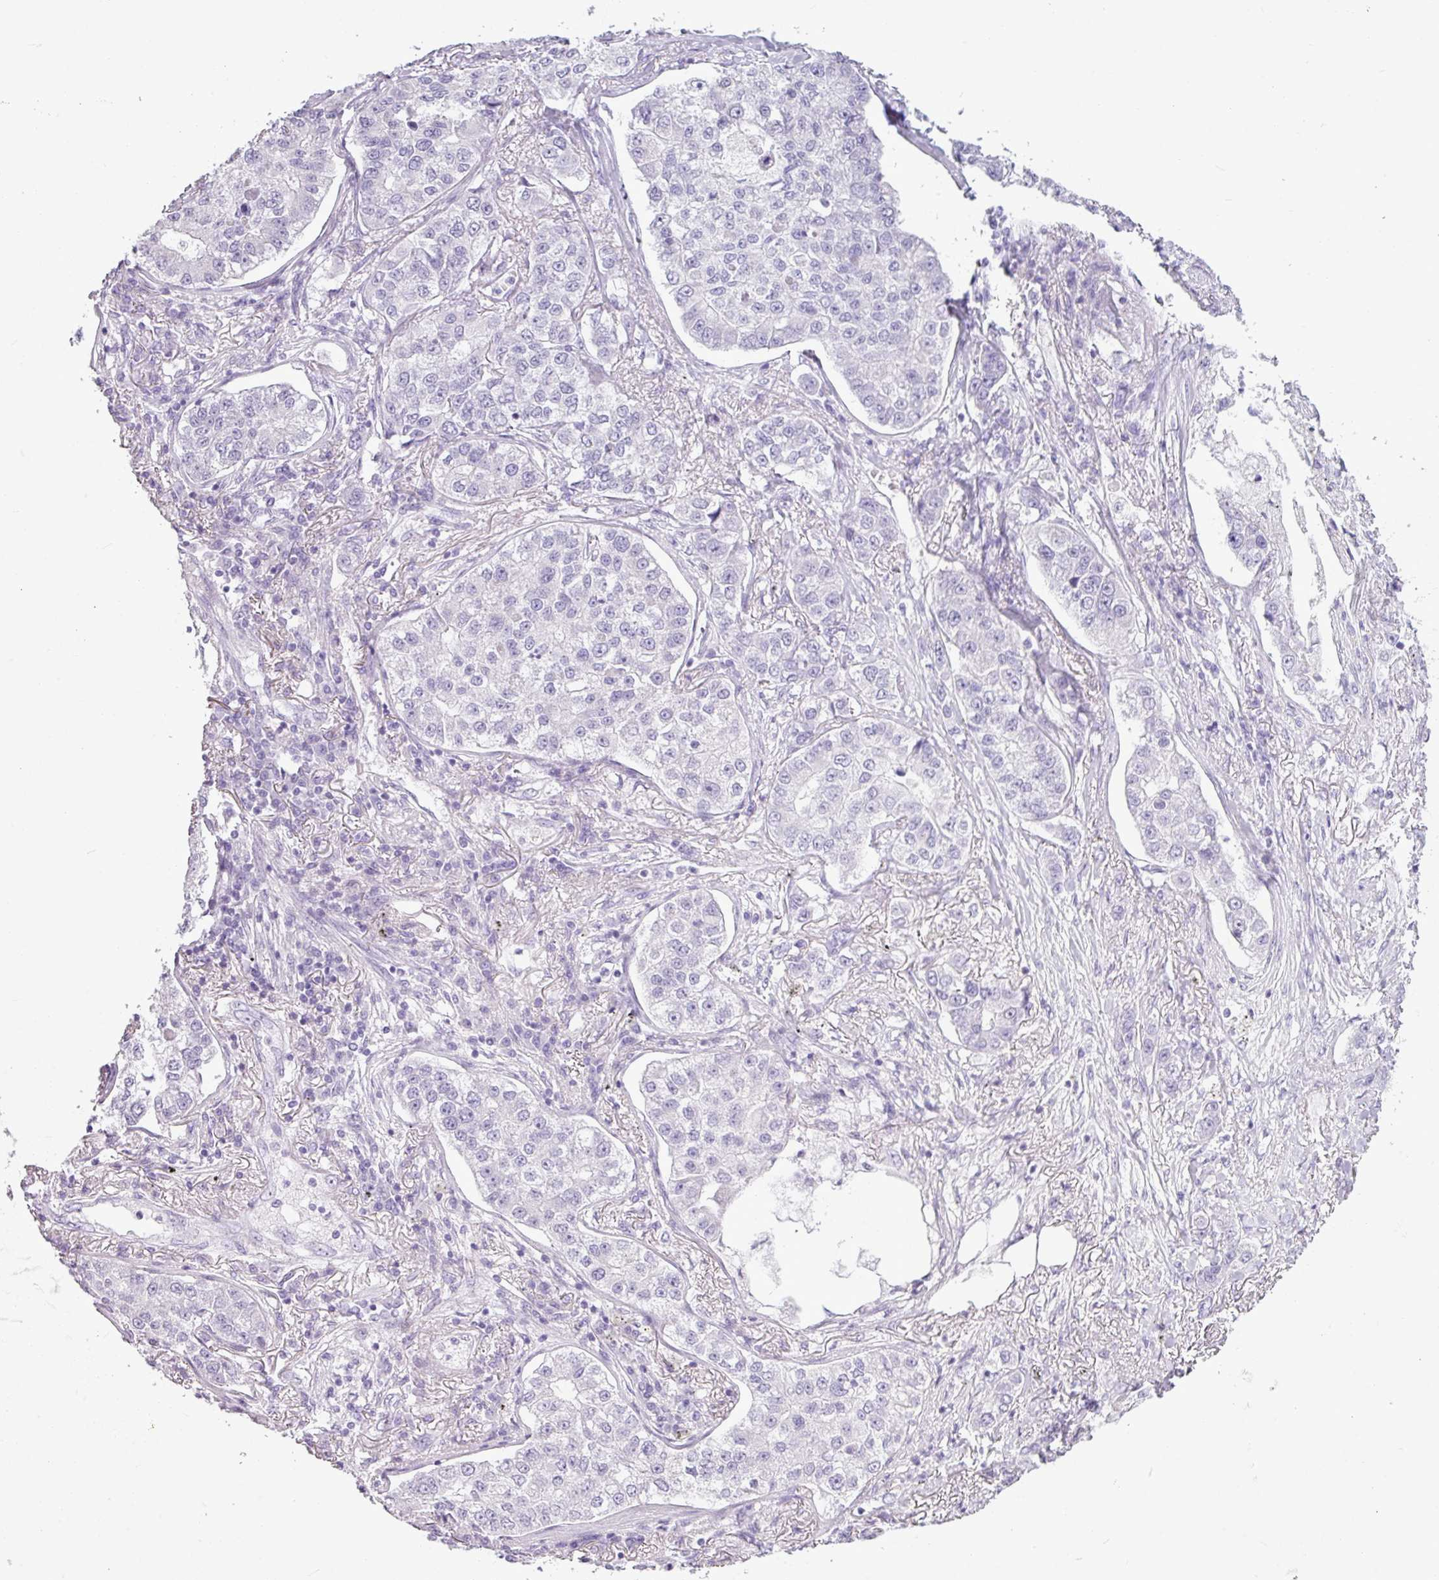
{"staining": {"intensity": "negative", "quantity": "none", "location": "none"}, "tissue": "lung cancer", "cell_type": "Tumor cells", "image_type": "cancer", "snomed": [{"axis": "morphology", "description": "Adenocarcinoma, NOS"}, {"axis": "topography", "description": "Lung"}], "caption": "Histopathology image shows no significant protein positivity in tumor cells of lung adenocarcinoma. (Immunohistochemistry, brightfield microscopy, high magnification).", "gene": "AMY2A", "patient": {"sex": "male", "age": 49}}